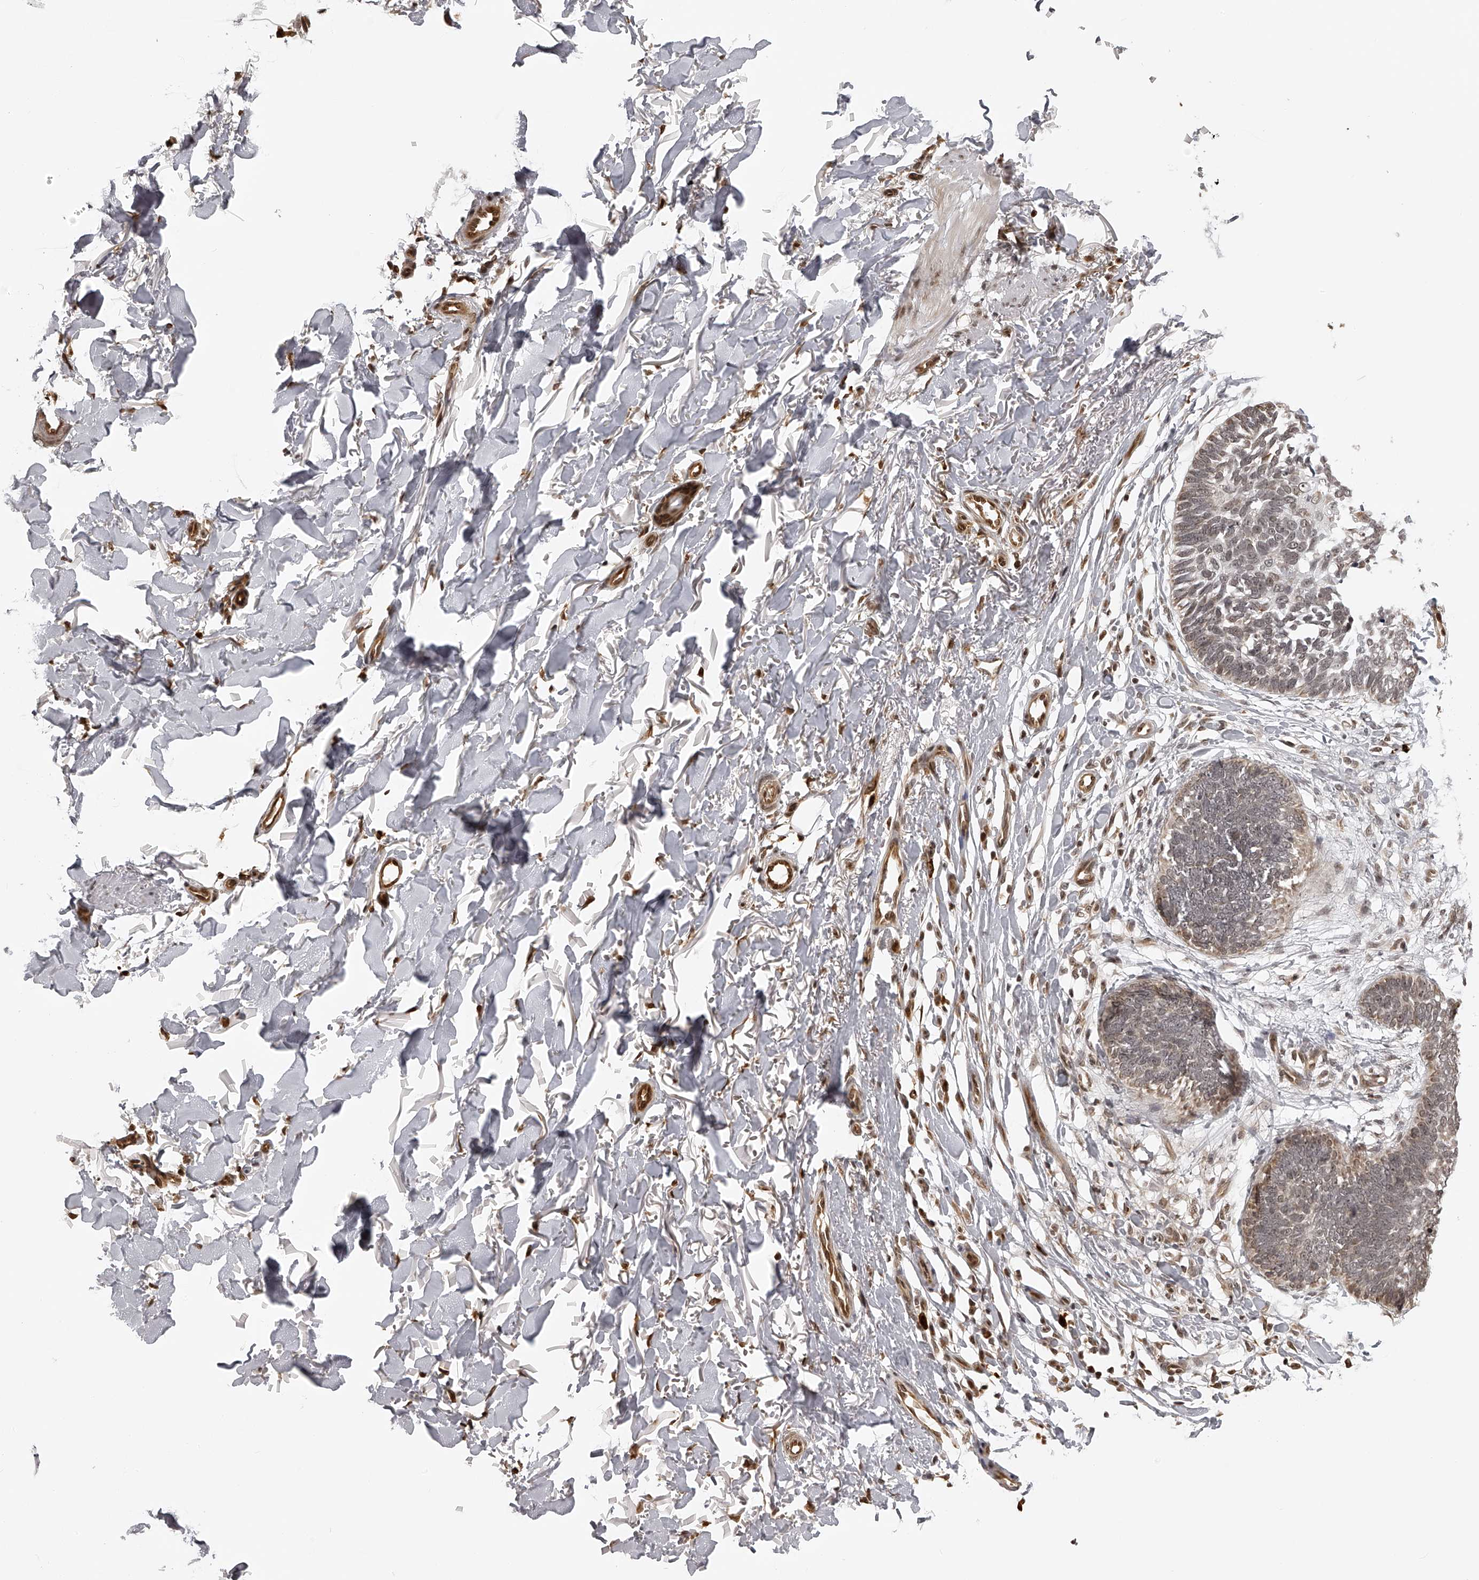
{"staining": {"intensity": "weak", "quantity": "<25%", "location": "cytoplasmic/membranous,nuclear"}, "tissue": "skin cancer", "cell_type": "Tumor cells", "image_type": "cancer", "snomed": [{"axis": "morphology", "description": "Normal tissue, NOS"}, {"axis": "morphology", "description": "Basal cell carcinoma"}, {"axis": "topography", "description": "Skin"}], "caption": "Tumor cells are negative for protein expression in human skin basal cell carcinoma.", "gene": "ODF2L", "patient": {"sex": "male", "age": 77}}